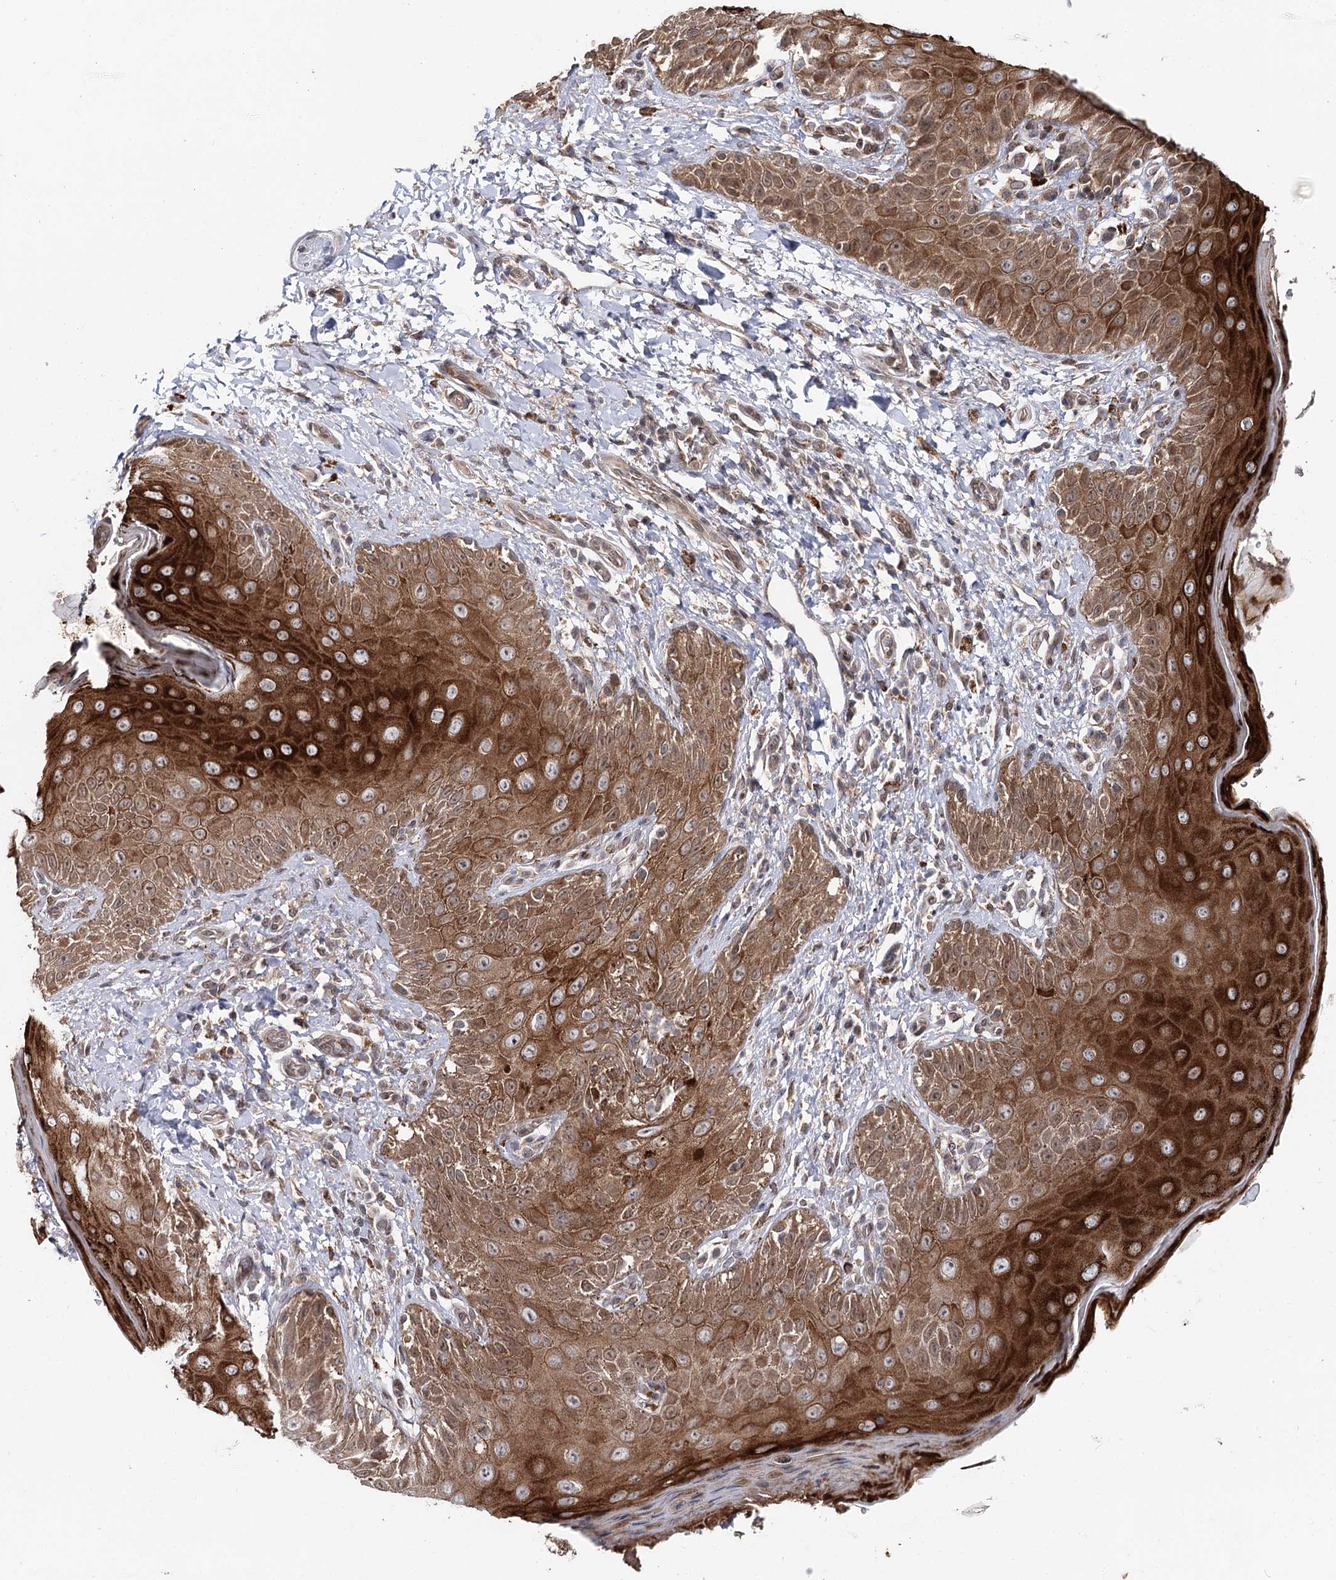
{"staining": {"intensity": "strong", "quantity": ">75%", "location": "cytoplasmic/membranous"}, "tissue": "skin", "cell_type": "Epidermal cells", "image_type": "normal", "snomed": [{"axis": "morphology", "description": "Normal tissue, NOS"}, {"axis": "topography", "description": "Anal"}], "caption": "This histopathology image displays immunohistochemistry (IHC) staining of unremarkable skin, with high strong cytoplasmic/membranous expression in approximately >75% of epidermal cells.", "gene": "MSANTD2", "patient": {"sex": "male", "age": 44}}